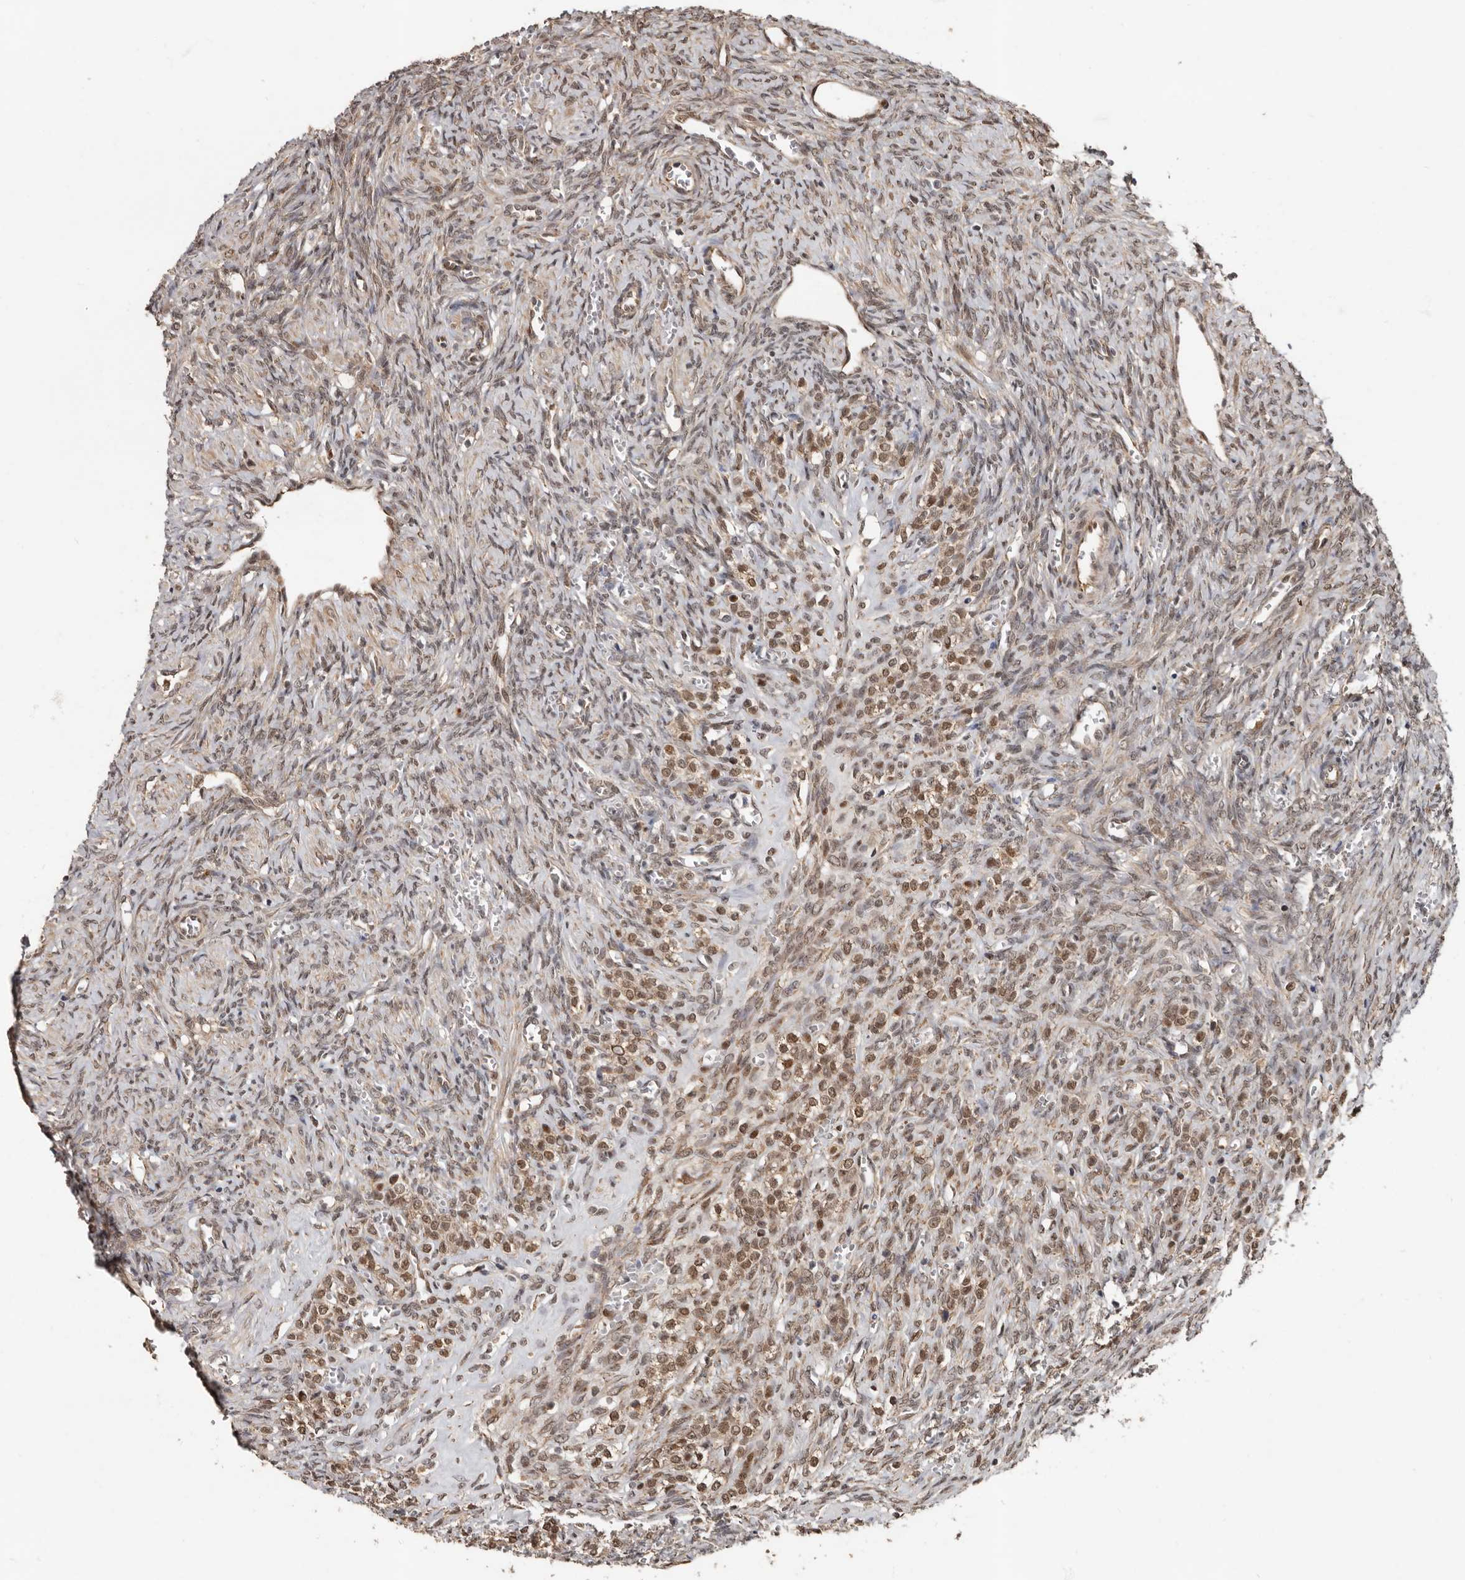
{"staining": {"intensity": "moderate", "quantity": "<25%", "location": "nuclear"}, "tissue": "ovary", "cell_type": "Ovarian stroma cells", "image_type": "normal", "snomed": [{"axis": "morphology", "description": "Normal tissue, NOS"}, {"axis": "topography", "description": "Ovary"}], "caption": "Unremarkable ovary demonstrates moderate nuclear expression in about <25% of ovarian stroma cells The protein of interest is shown in brown color, while the nuclei are stained blue..", "gene": "LRGUK", "patient": {"sex": "female", "age": 41}}